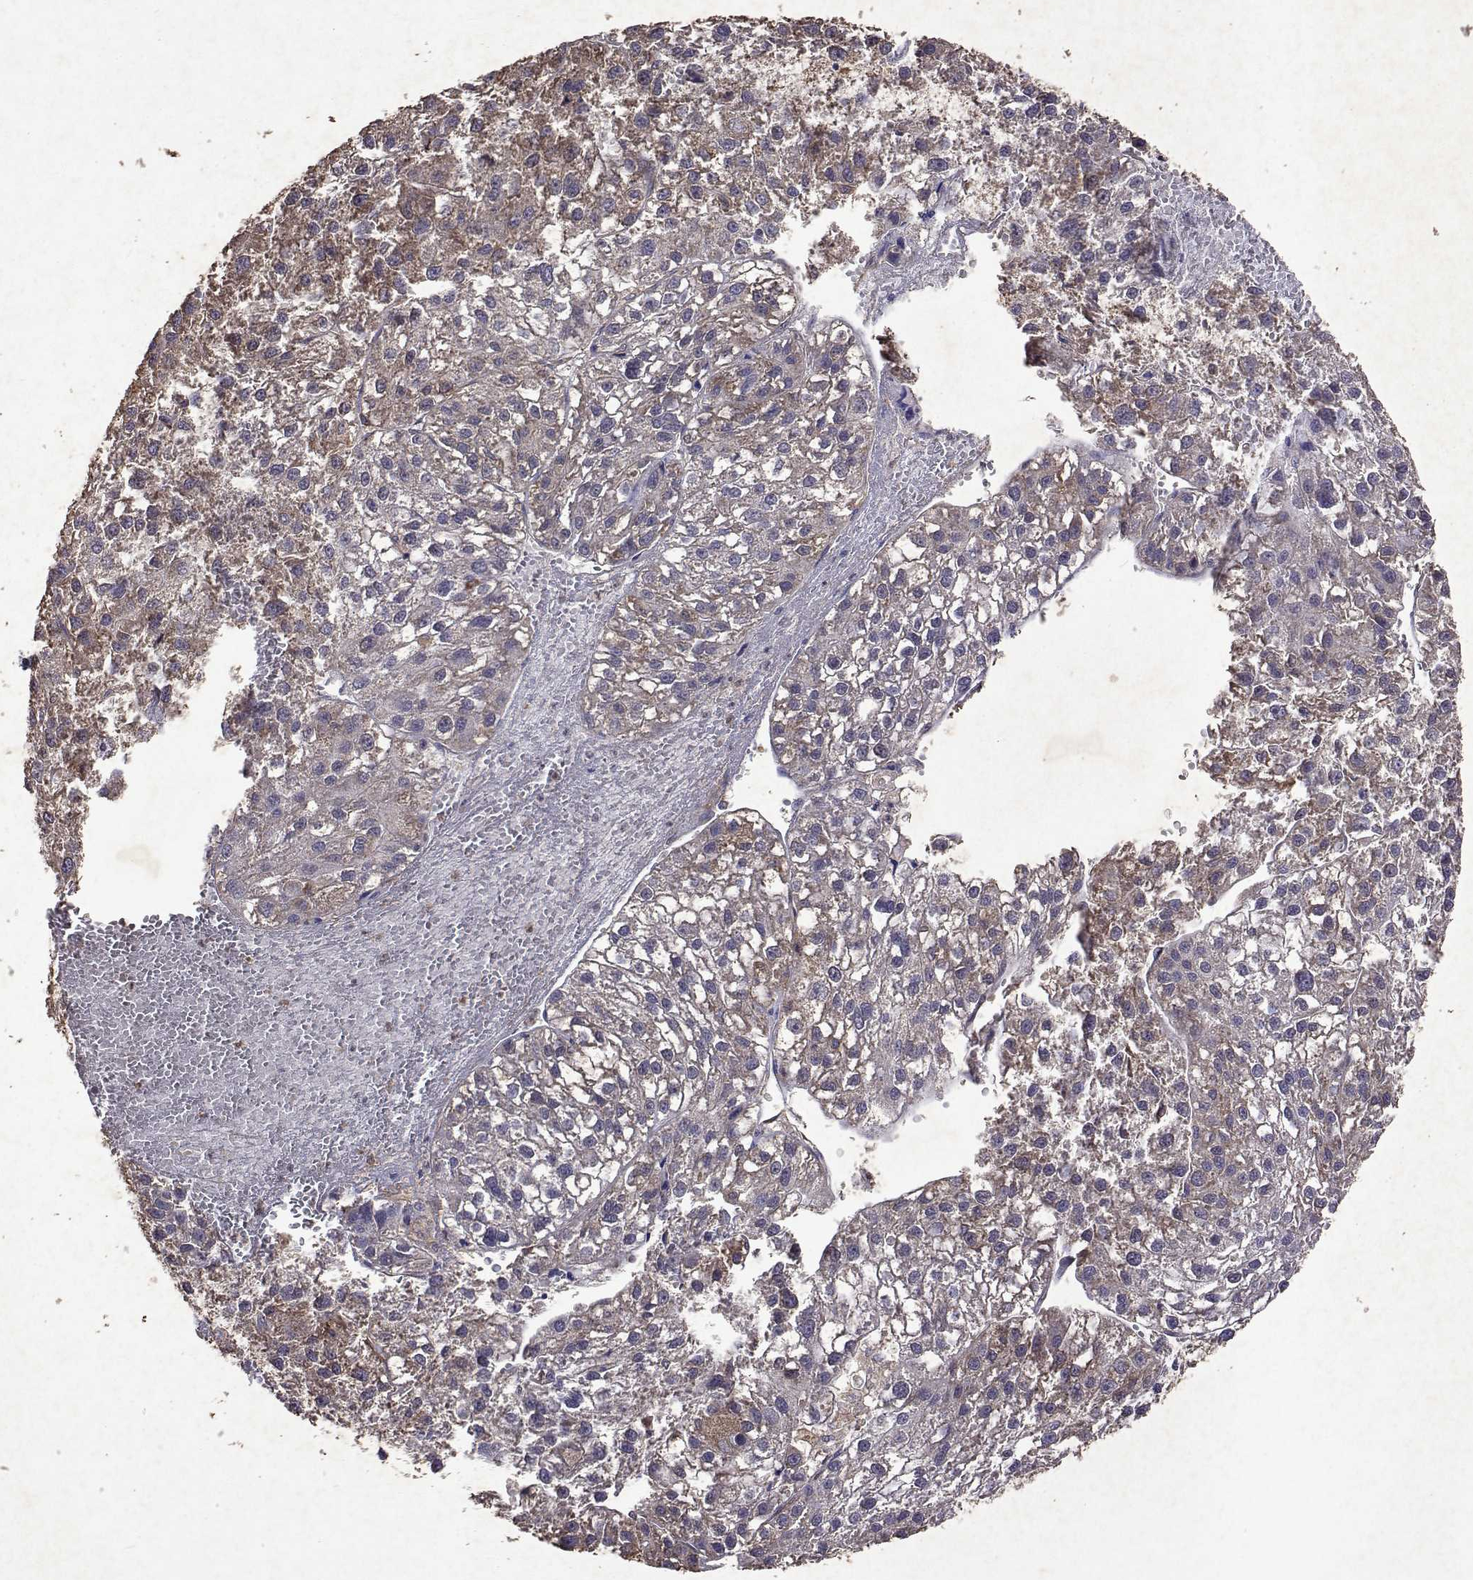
{"staining": {"intensity": "weak", "quantity": "<25%", "location": "cytoplasmic/membranous"}, "tissue": "liver cancer", "cell_type": "Tumor cells", "image_type": "cancer", "snomed": [{"axis": "morphology", "description": "Carcinoma, Hepatocellular, NOS"}, {"axis": "topography", "description": "Liver"}], "caption": "Micrograph shows no significant protein staining in tumor cells of liver cancer (hepatocellular carcinoma).", "gene": "TARBP2", "patient": {"sex": "female", "age": 70}}